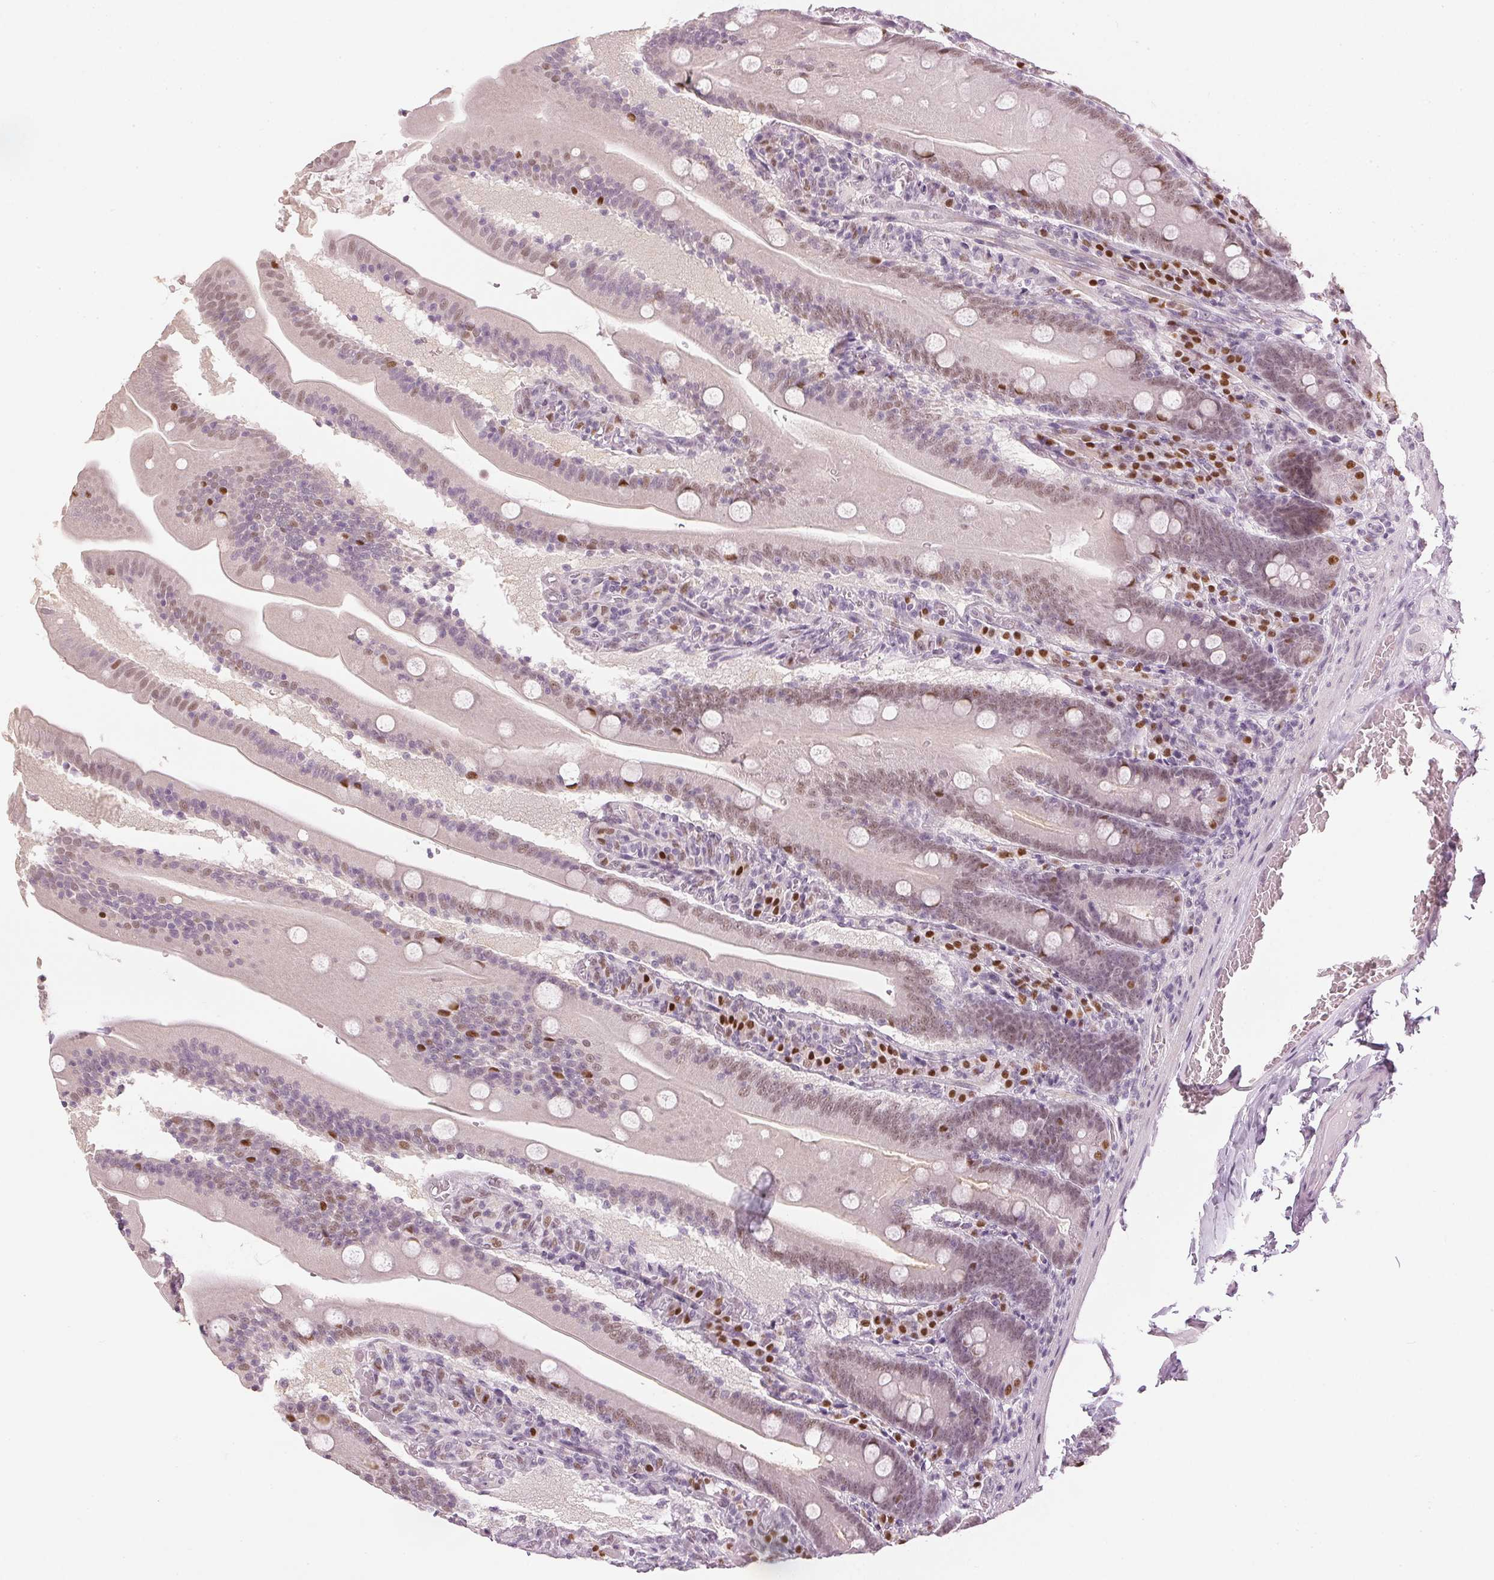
{"staining": {"intensity": "strong", "quantity": "<25%", "location": "nuclear"}, "tissue": "small intestine", "cell_type": "Glandular cells", "image_type": "normal", "snomed": [{"axis": "morphology", "description": "Normal tissue, NOS"}, {"axis": "topography", "description": "Small intestine"}], "caption": "A micrograph of small intestine stained for a protein demonstrates strong nuclear brown staining in glandular cells.", "gene": "ENSG00000267001", "patient": {"sex": "male", "age": 37}}